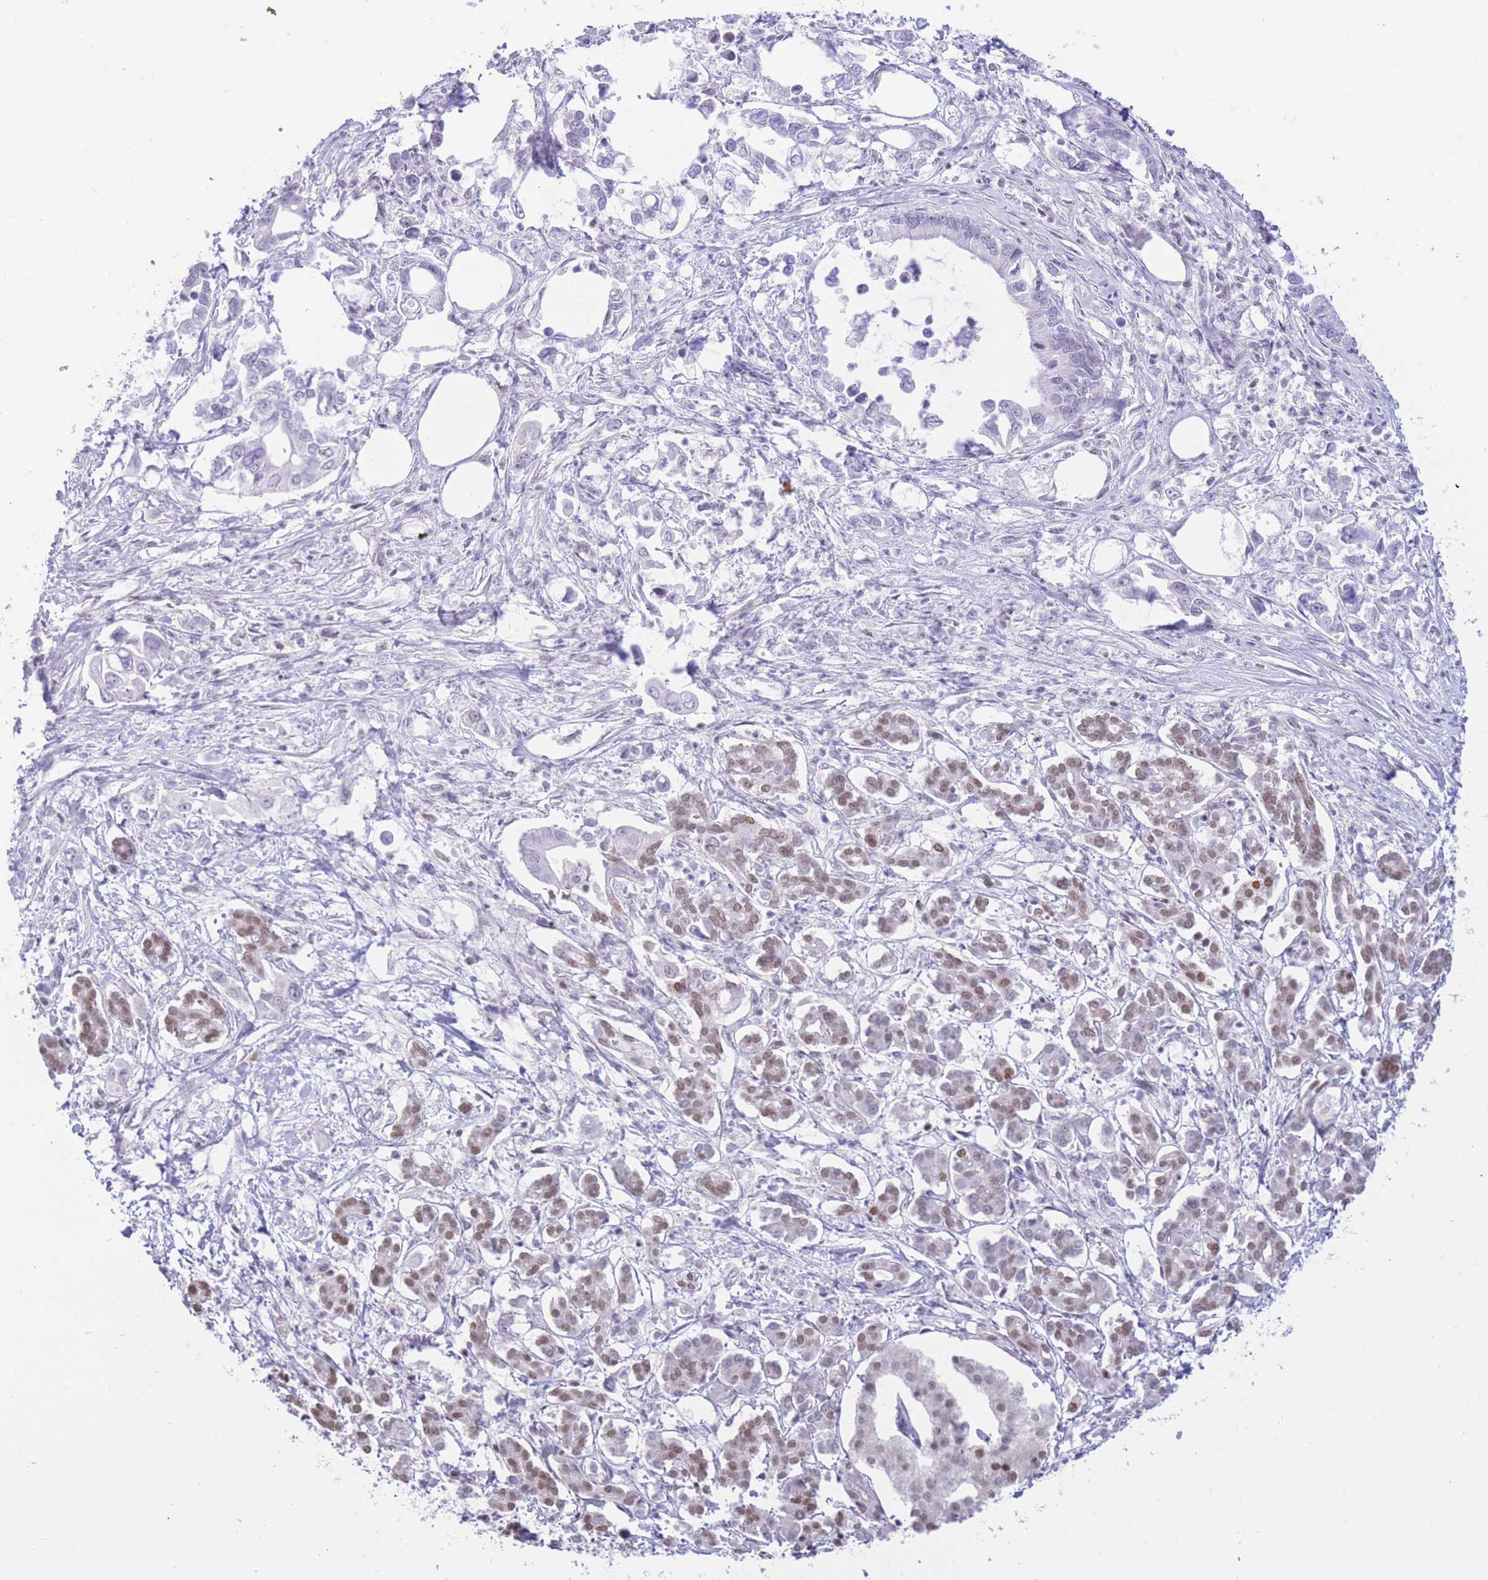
{"staining": {"intensity": "negative", "quantity": "none", "location": "none"}, "tissue": "pancreatic cancer", "cell_type": "Tumor cells", "image_type": "cancer", "snomed": [{"axis": "morphology", "description": "Adenocarcinoma, NOS"}, {"axis": "topography", "description": "Pancreas"}], "caption": "Tumor cells are negative for protein expression in human pancreatic cancer.", "gene": "HMGN1", "patient": {"sex": "male", "age": 61}}